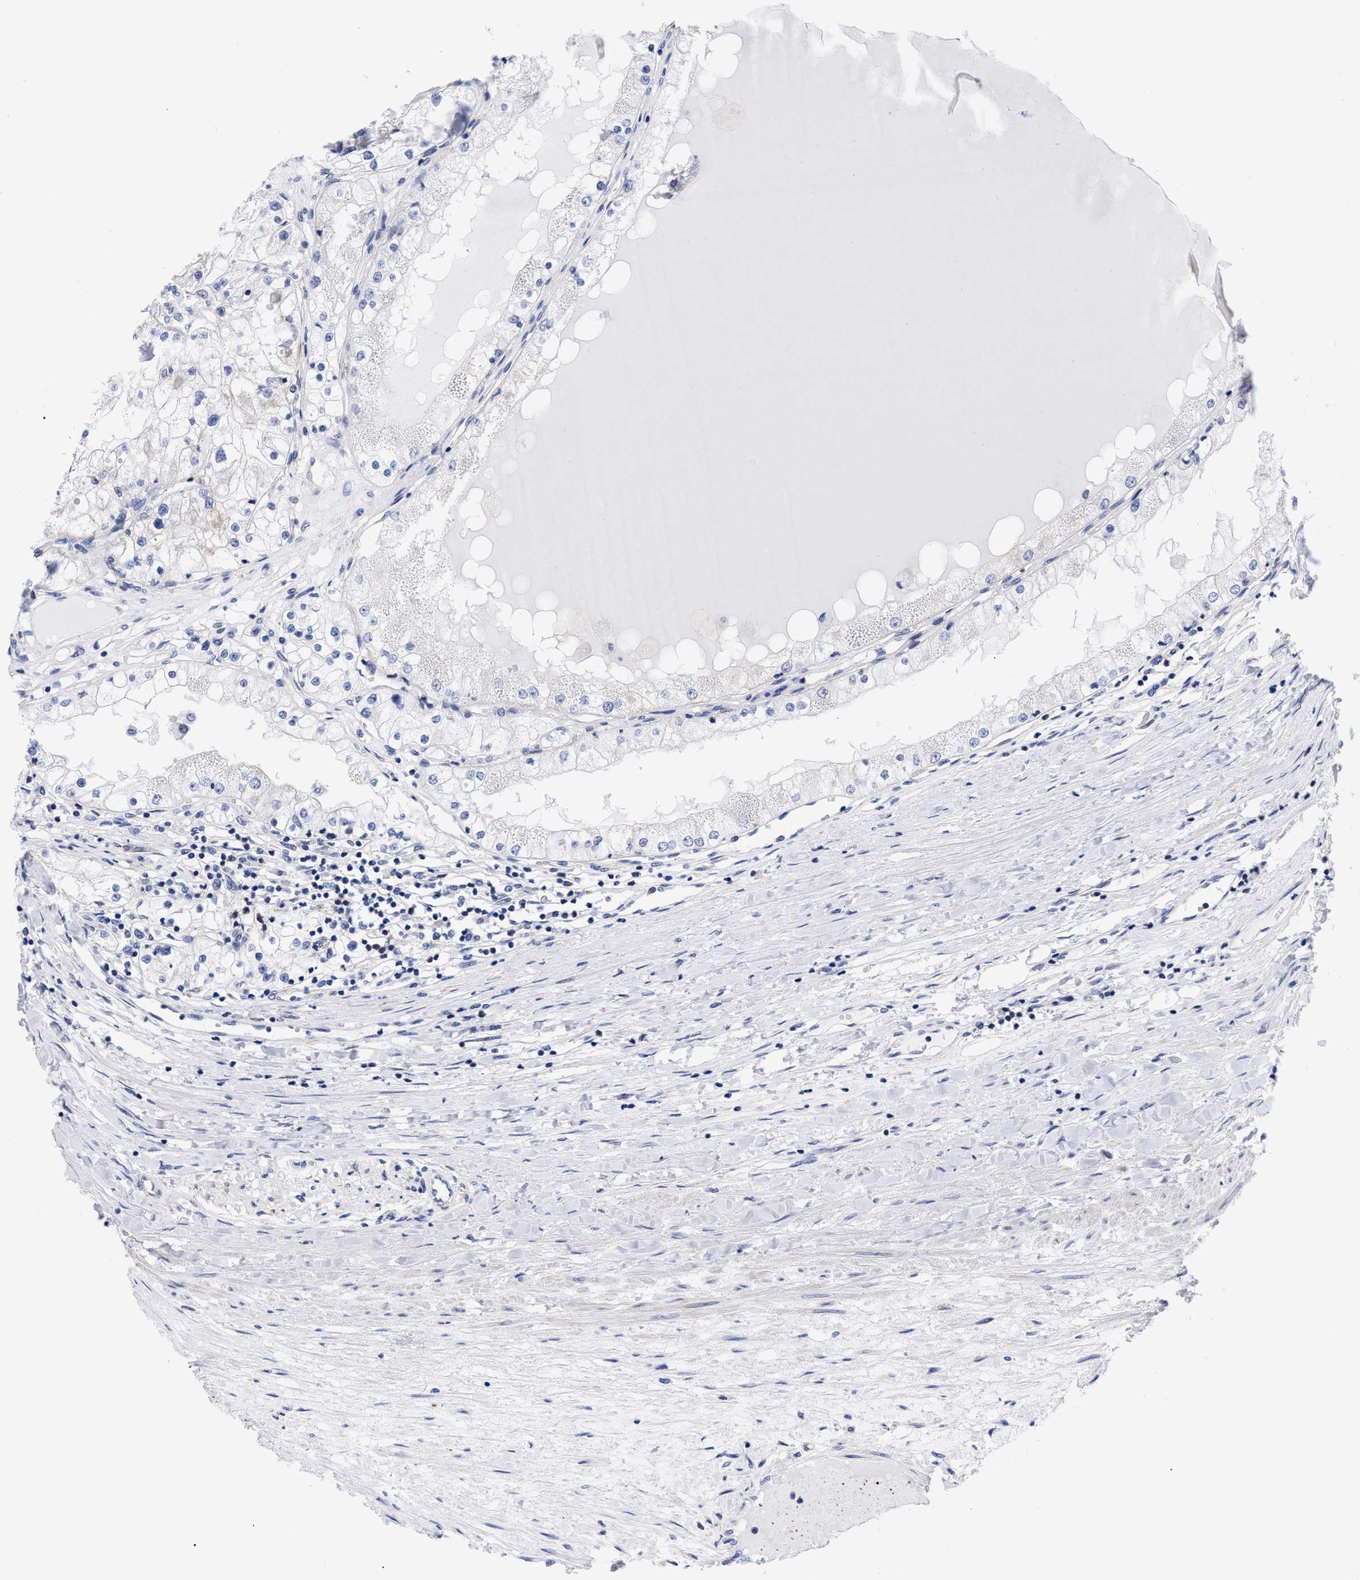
{"staining": {"intensity": "negative", "quantity": "none", "location": "none"}, "tissue": "renal cancer", "cell_type": "Tumor cells", "image_type": "cancer", "snomed": [{"axis": "morphology", "description": "Adenocarcinoma, NOS"}, {"axis": "topography", "description": "Kidney"}], "caption": "Immunohistochemical staining of human renal adenocarcinoma reveals no significant positivity in tumor cells.", "gene": "IRAG2", "patient": {"sex": "male", "age": 68}}